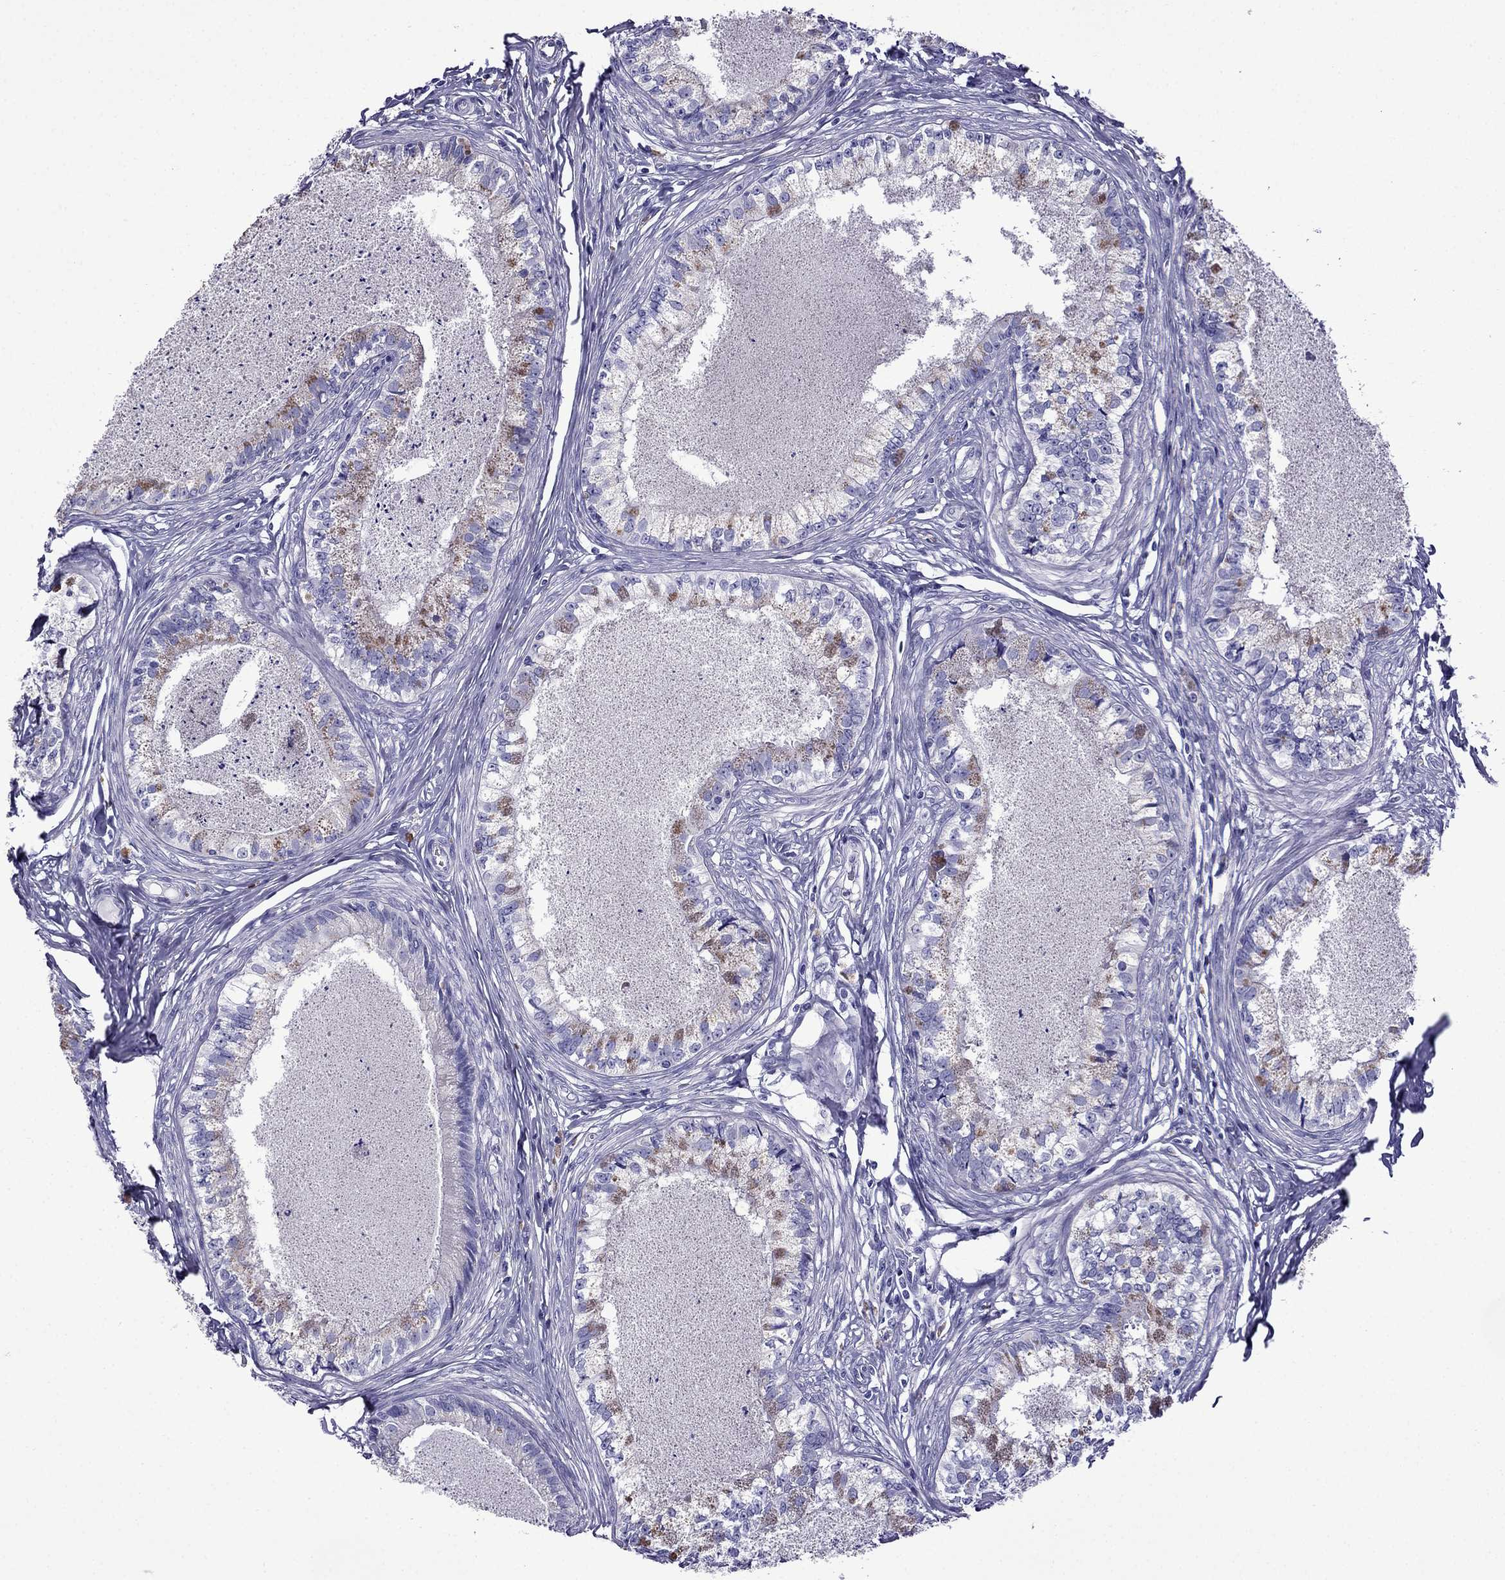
{"staining": {"intensity": "moderate", "quantity": "<25%", "location": "cytoplasmic/membranous"}, "tissue": "epididymis", "cell_type": "Glandular cells", "image_type": "normal", "snomed": [{"axis": "morphology", "description": "Normal tissue, NOS"}, {"axis": "topography", "description": "Epididymis"}], "caption": "Protein positivity by immunohistochemistry demonstrates moderate cytoplasmic/membranous staining in about <25% of glandular cells in unremarkable epididymis.", "gene": "TDRD1", "patient": {"sex": "male", "age": 34}}